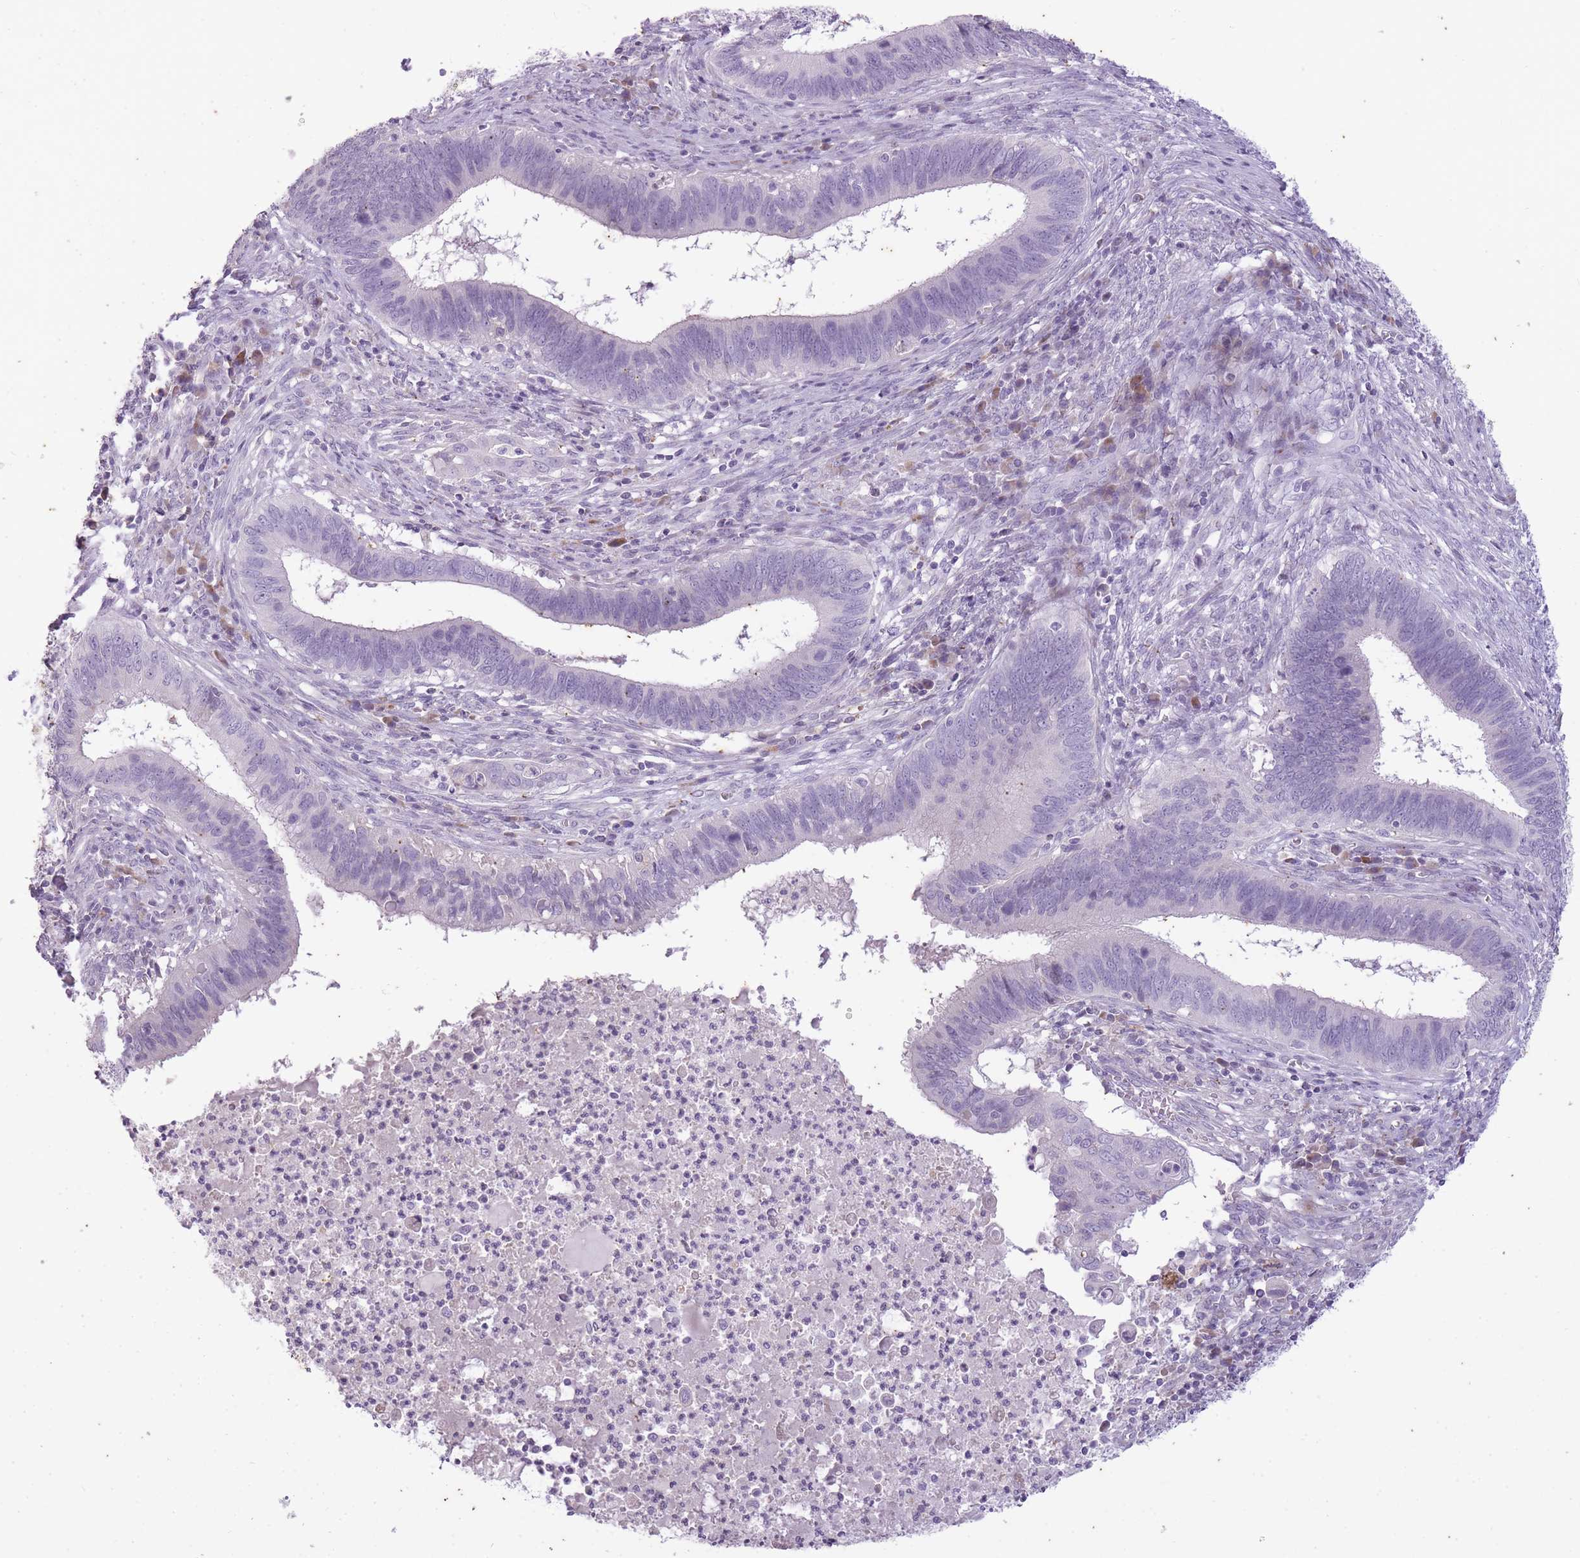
{"staining": {"intensity": "negative", "quantity": "none", "location": "none"}, "tissue": "cervical cancer", "cell_type": "Tumor cells", "image_type": "cancer", "snomed": [{"axis": "morphology", "description": "Adenocarcinoma, NOS"}, {"axis": "topography", "description": "Cervix"}], "caption": "Immunohistochemistry (IHC) micrograph of neoplastic tissue: human cervical cancer stained with DAB exhibits no significant protein expression in tumor cells.", "gene": "CNTNAP3", "patient": {"sex": "female", "age": 42}}